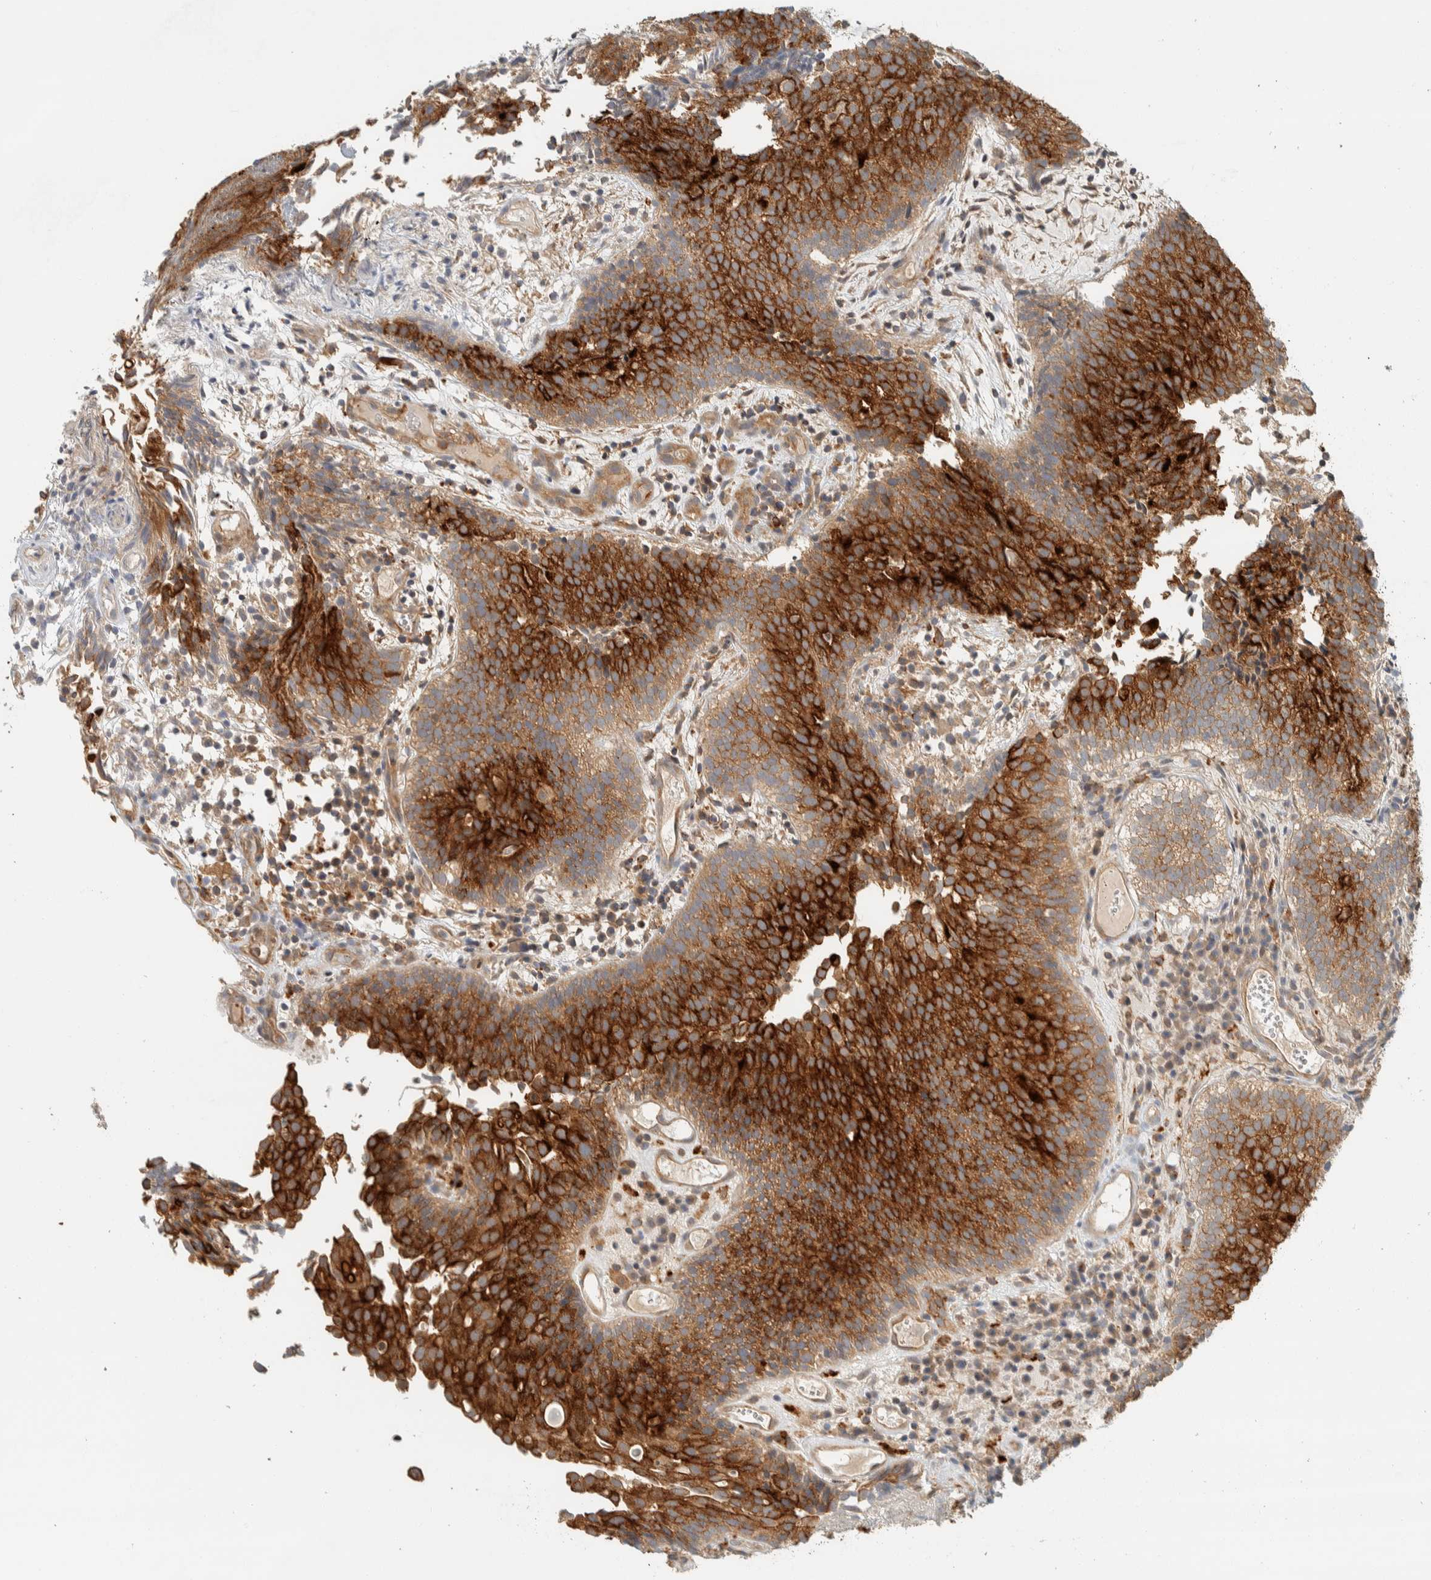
{"staining": {"intensity": "strong", "quantity": ">75%", "location": "cytoplasmic/membranous"}, "tissue": "urothelial cancer", "cell_type": "Tumor cells", "image_type": "cancer", "snomed": [{"axis": "morphology", "description": "Urothelial carcinoma, Low grade"}, {"axis": "topography", "description": "Urinary bladder"}], "caption": "Low-grade urothelial carcinoma stained for a protein exhibits strong cytoplasmic/membranous positivity in tumor cells.", "gene": "RAB11FIP1", "patient": {"sex": "male", "age": 86}}